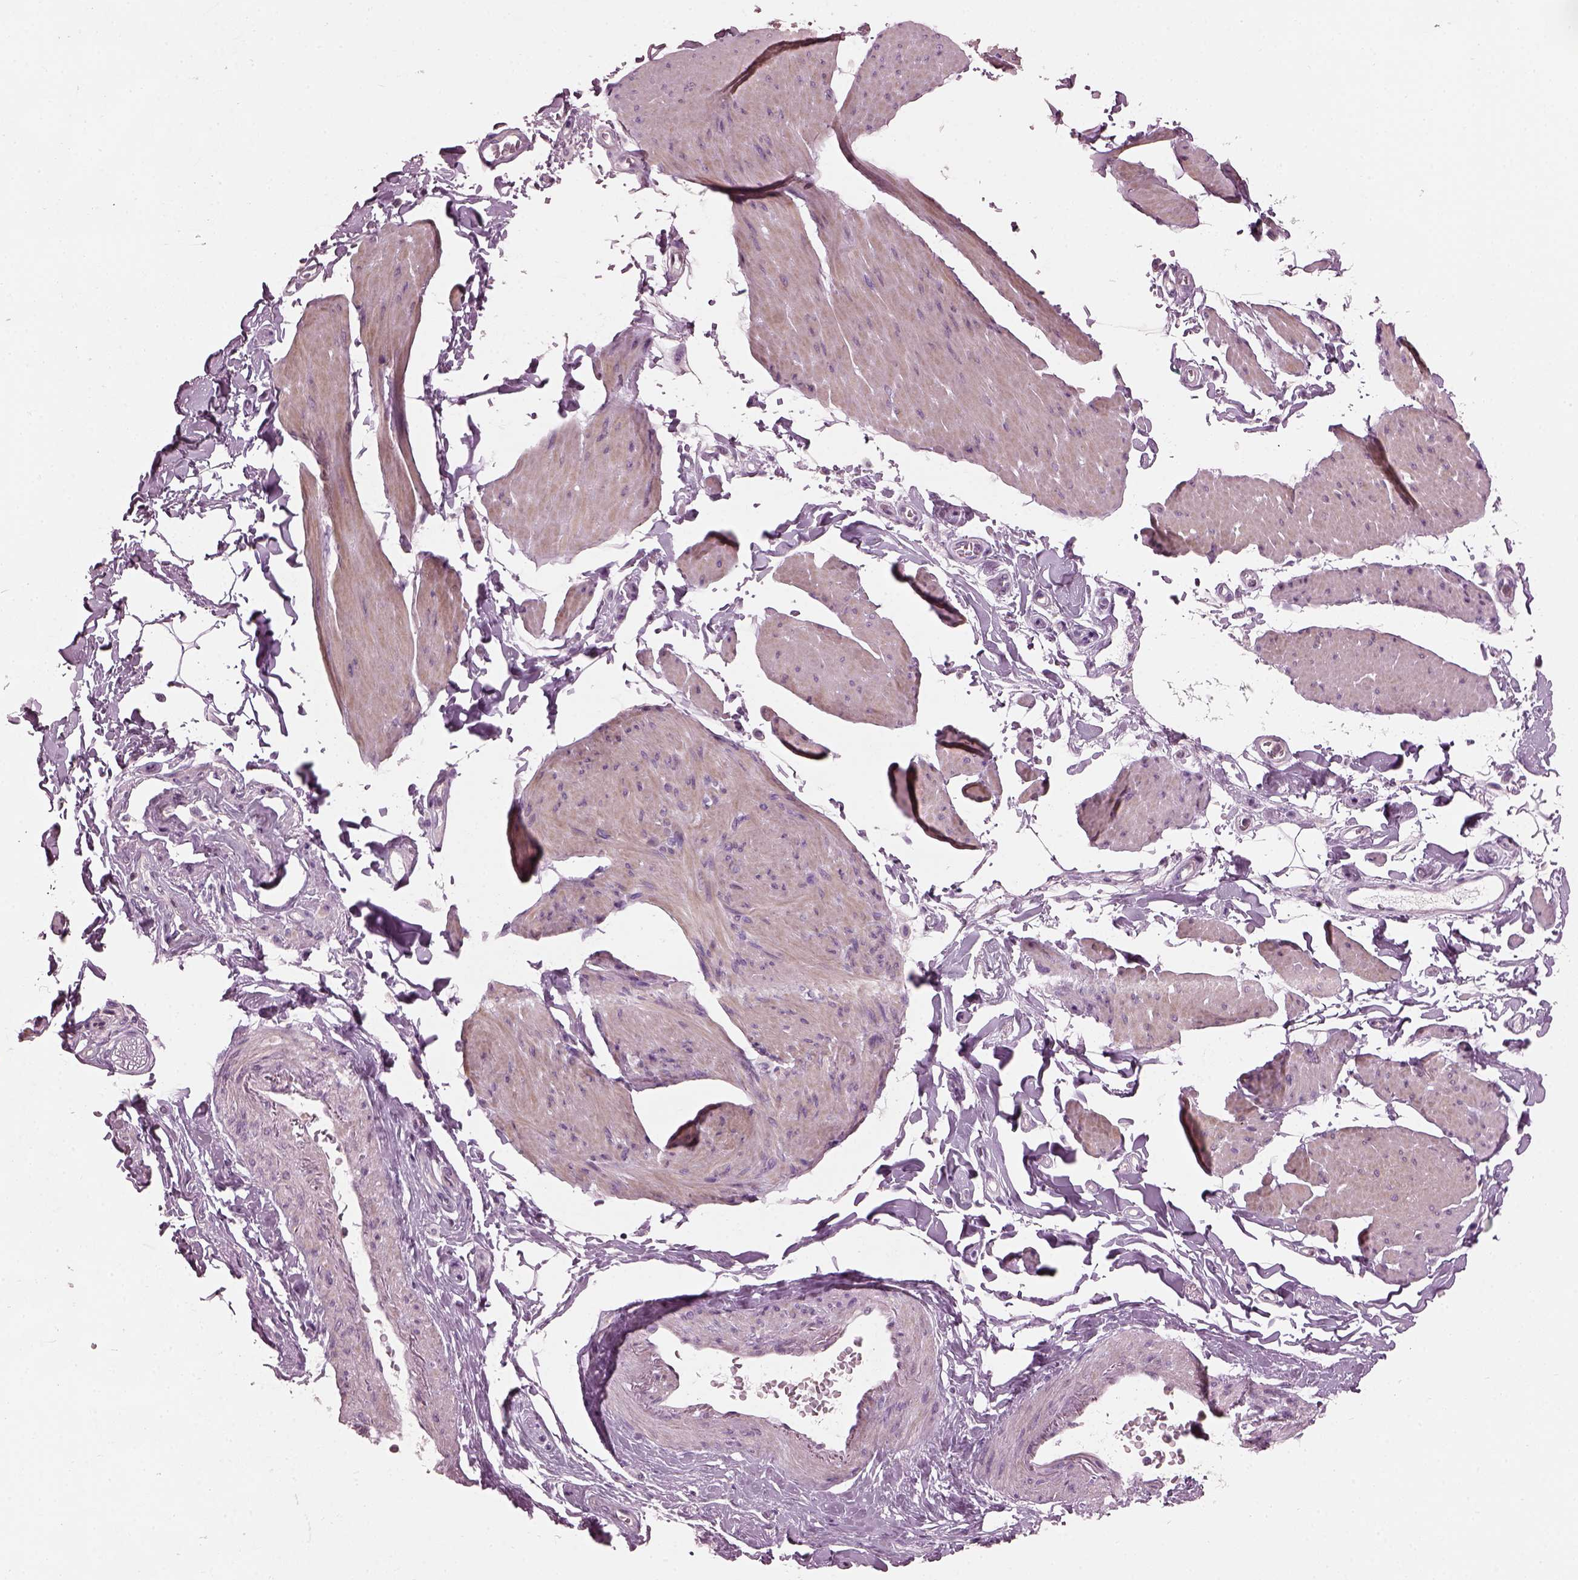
{"staining": {"intensity": "weak", "quantity": "25%-75%", "location": "cytoplasmic/membranous"}, "tissue": "smooth muscle", "cell_type": "Smooth muscle cells", "image_type": "normal", "snomed": [{"axis": "morphology", "description": "Normal tissue, NOS"}, {"axis": "topography", "description": "Adipose tissue"}, {"axis": "topography", "description": "Smooth muscle"}, {"axis": "topography", "description": "Peripheral nerve tissue"}], "caption": "Protein staining of benign smooth muscle displays weak cytoplasmic/membranous positivity in about 25%-75% of smooth muscle cells.", "gene": "BFSP1", "patient": {"sex": "male", "age": 83}}